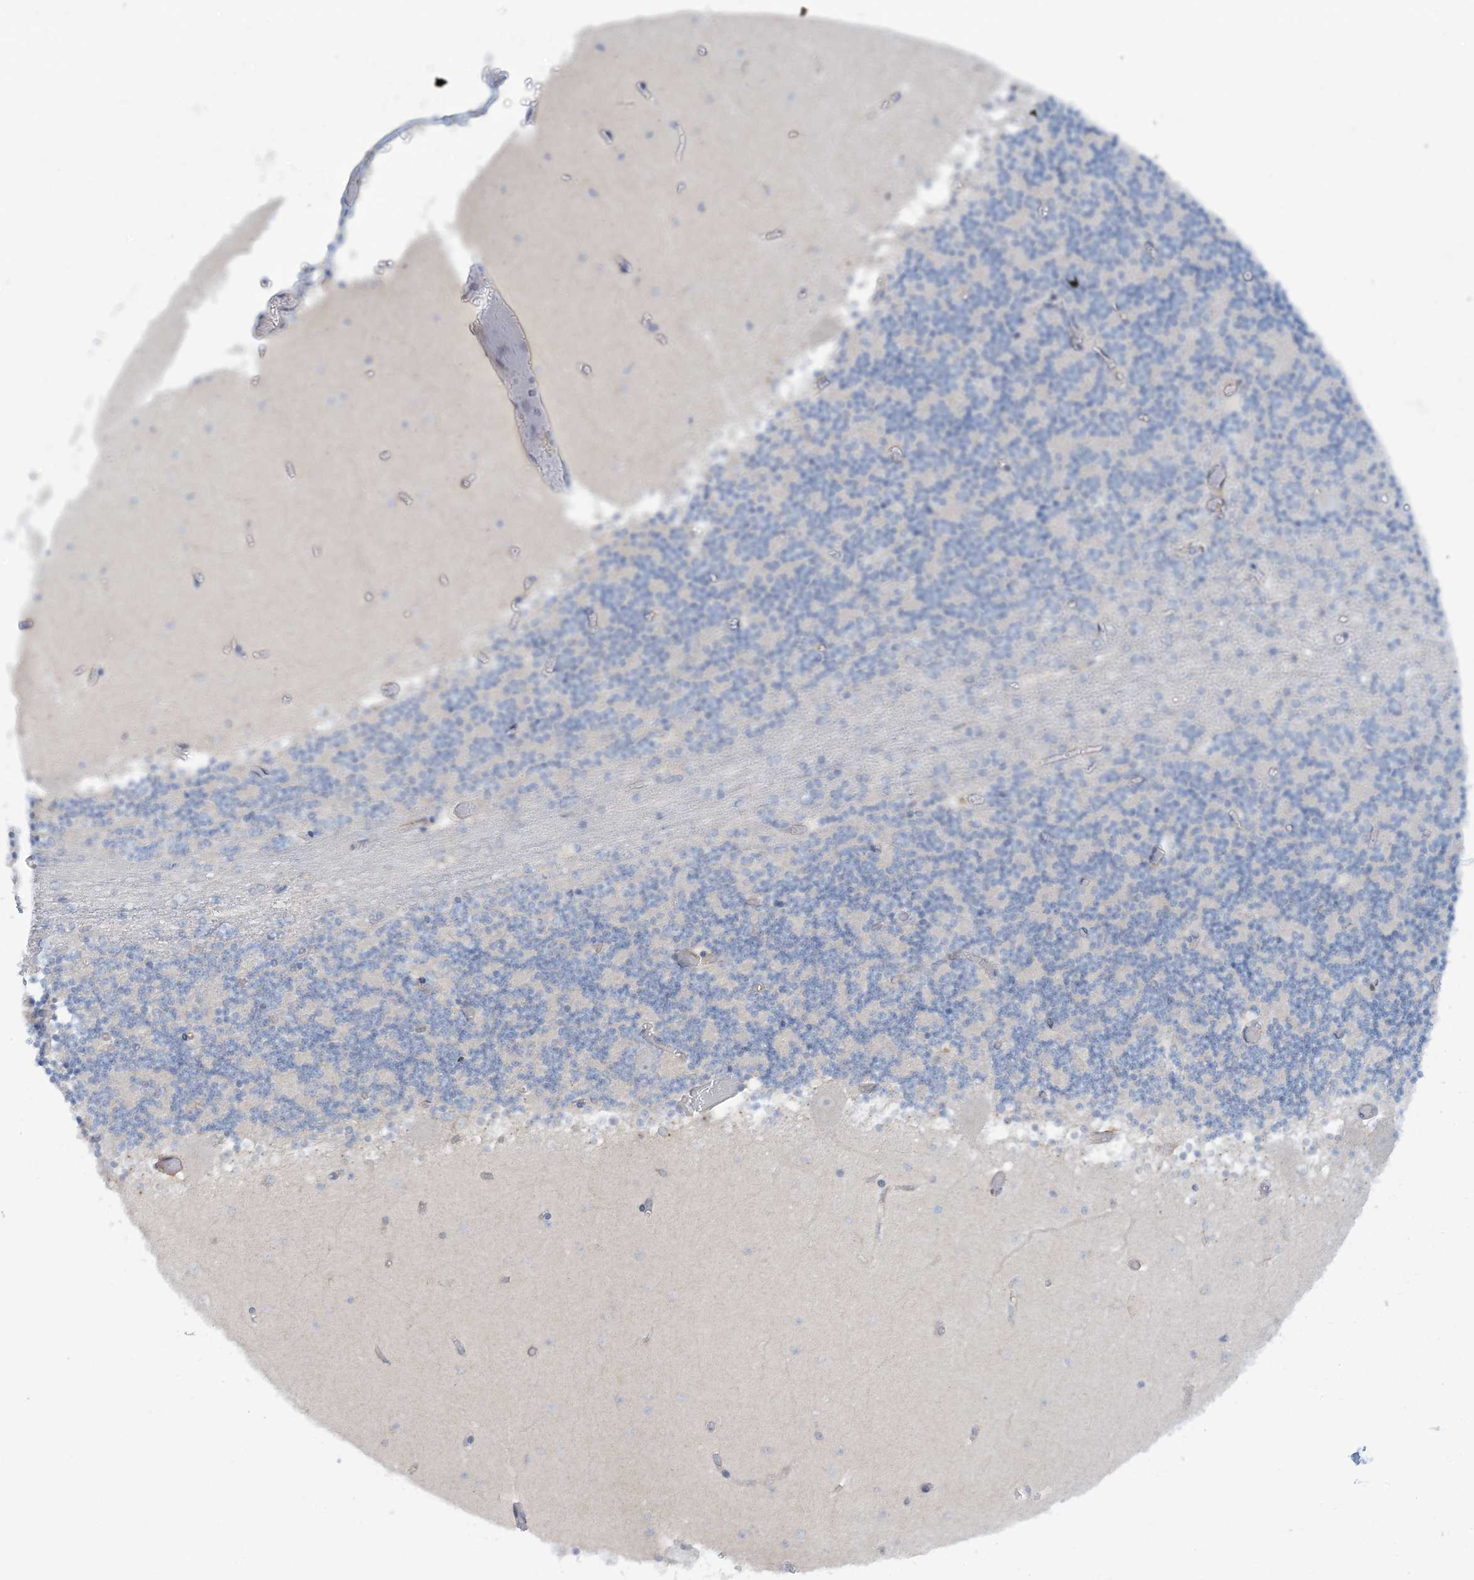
{"staining": {"intensity": "negative", "quantity": "none", "location": "none"}, "tissue": "cerebellum", "cell_type": "Cells in granular layer", "image_type": "normal", "snomed": [{"axis": "morphology", "description": "Normal tissue, NOS"}, {"axis": "topography", "description": "Cerebellum"}], "caption": "High magnification brightfield microscopy of normal cerebellum stained with DAB (3,3'-diaminobenzidine) (brown) and counterstained with hematoxylin (blue): cells in granular layer show no significant expression.", "gene": "MRPS18A", "patient": {"sex": "female", "age": 28}}